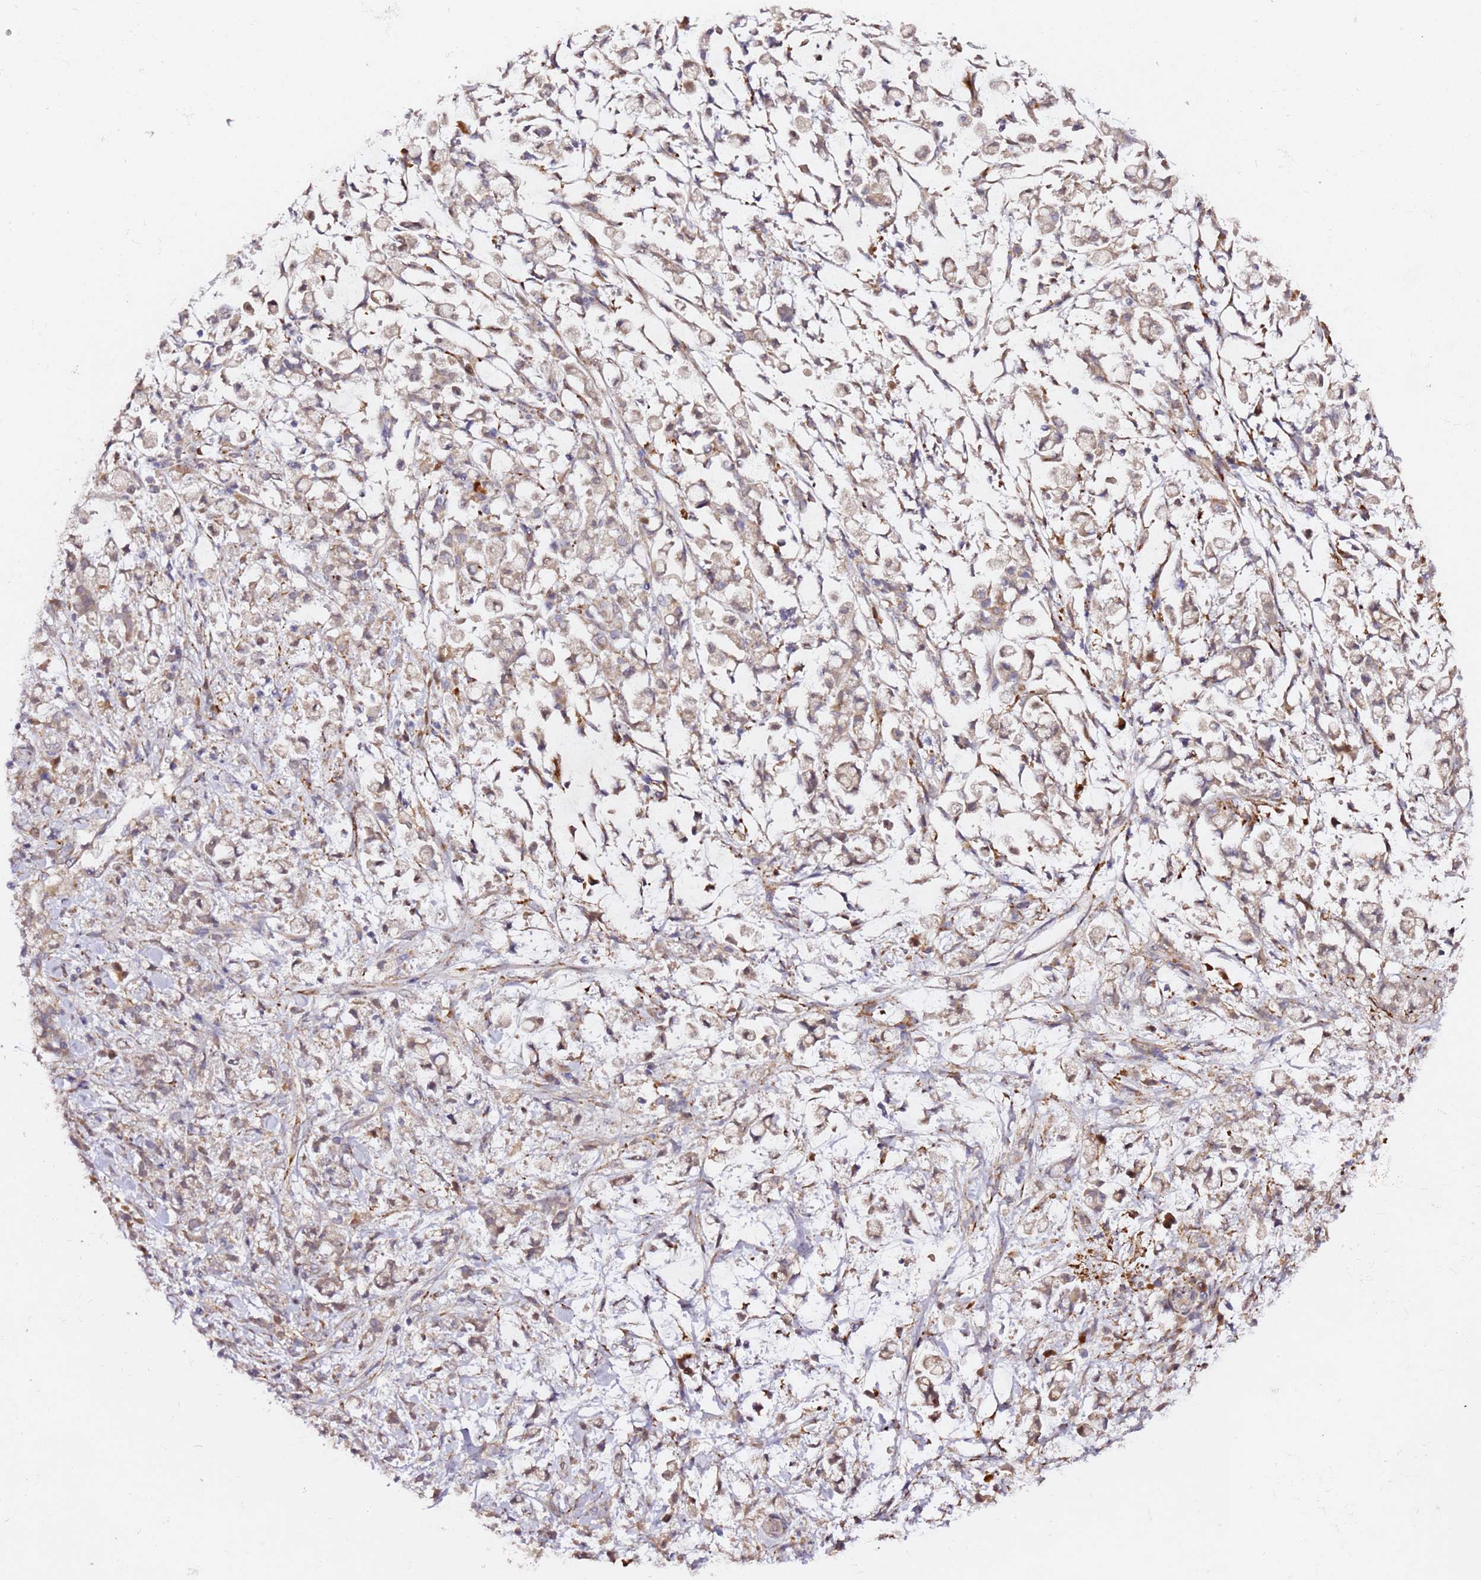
{"staining": {"intensity": "weak", "quantity": ">75%", "location": "cytoplasmic/membranous"}, "tissue": "stomach cancer", "cell_type": "Tumor cells", "image_type": "cancer", "snomed": [{"axis": "morphology", "description": "Adenocarcinoma, NOS"}, {"axis": "topography", "description": "Stomach"}], "caption": "Immunohistochemical staining of human stomach adenocarcinoma reveals low levels of weak cytoplasmic/membranous positivity in approximately >75% of tumor cells.", "gene": "ALG11", "patient": {"sex": "female", "age": 60}}